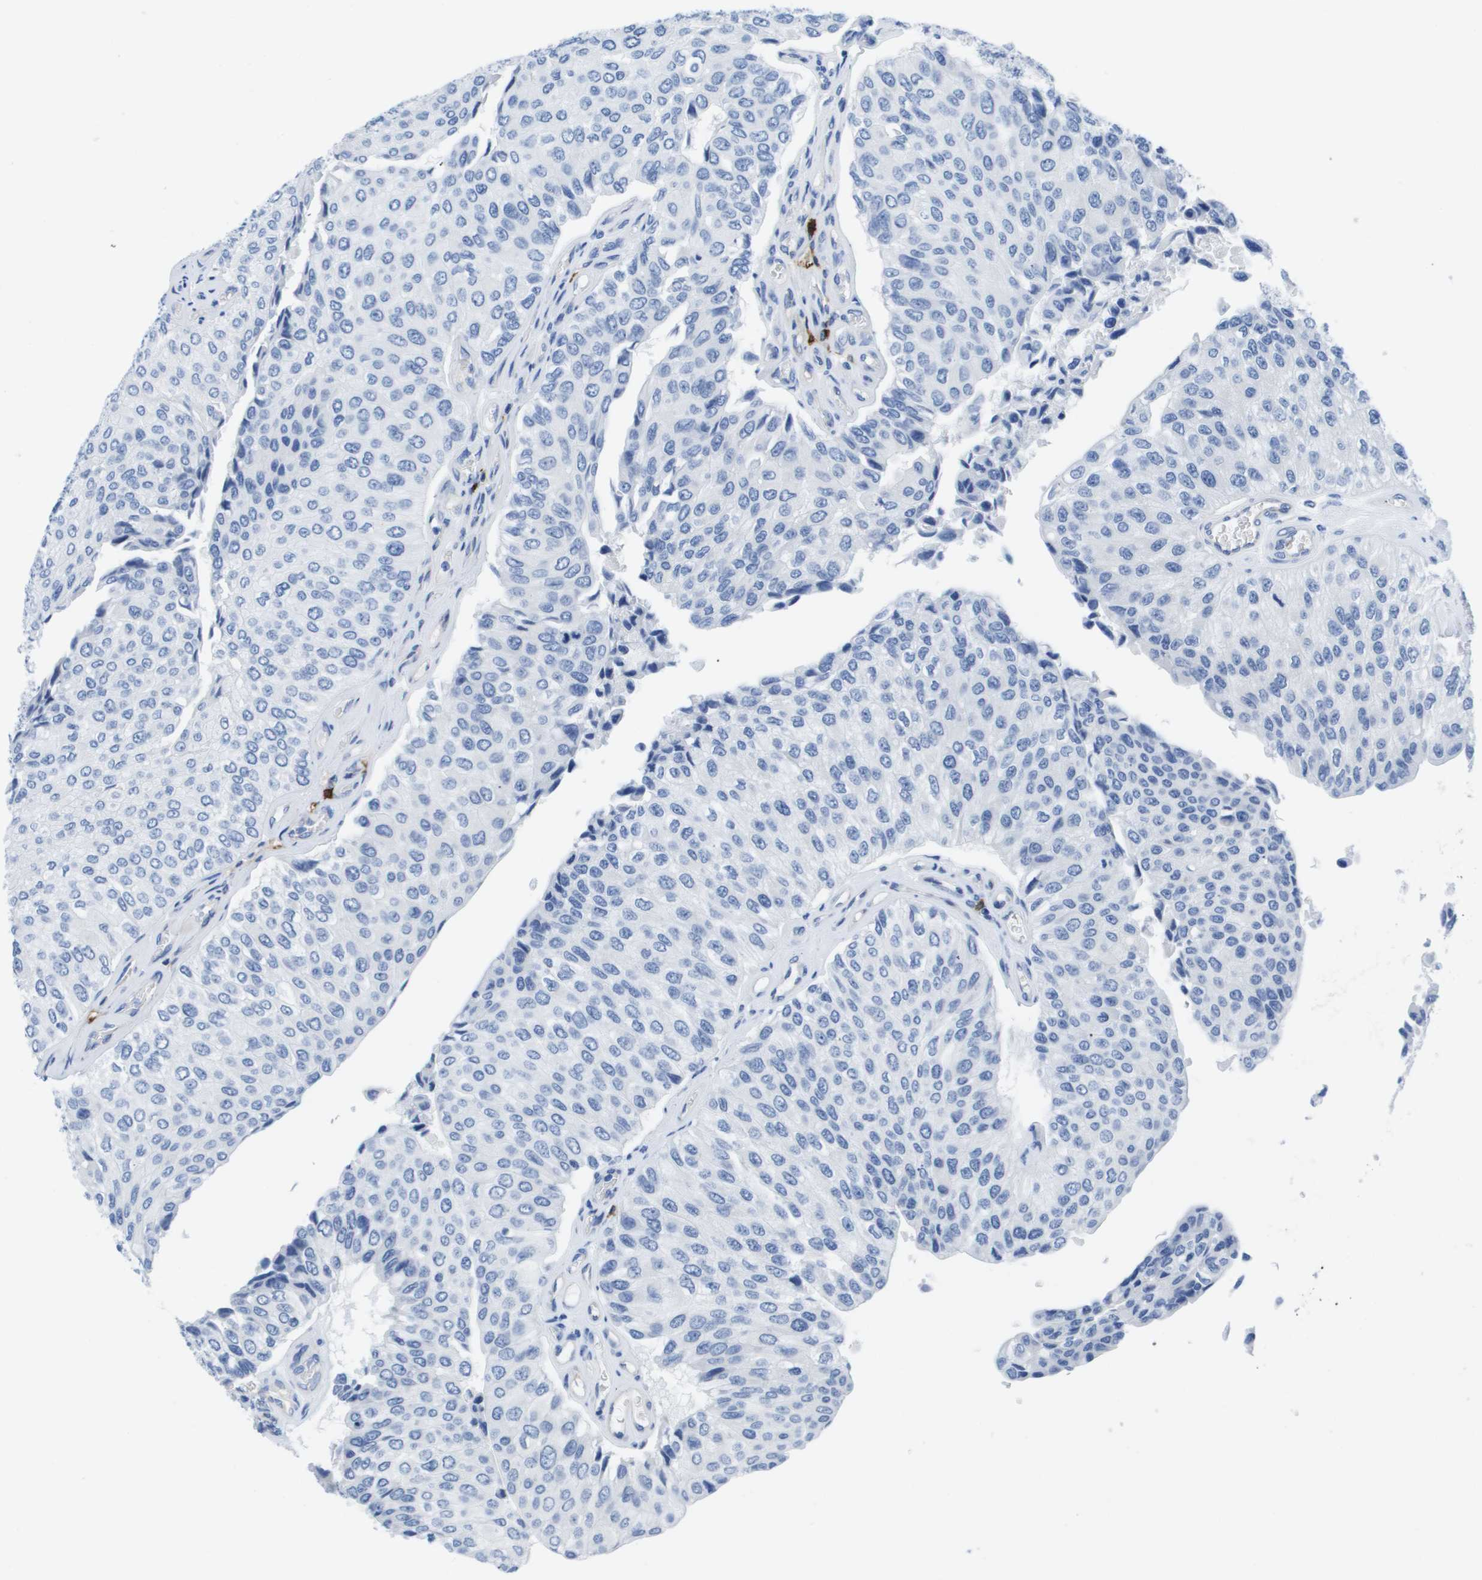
{"staining": {"intensity": "negative", "quantity": "none", "location": "none"}, "tissue": "urothelial cancer", "cell_type": "Tumor cells", "image_type": "cancer", "snomed": [{"axis": "morphology", "description": "Urothelial carcinoma, High grade"}, {"axis": "topography", "description": "Kidney"}, {"axis": "topography", "description": "Urinary bladder"}], "caption": "The immunohistochemistry histopathology image has no significant expression in tumor cells of urothelial cancer tissue.", "gene": "MS4A1", "patient": {"sex": "male", "age": 77}}